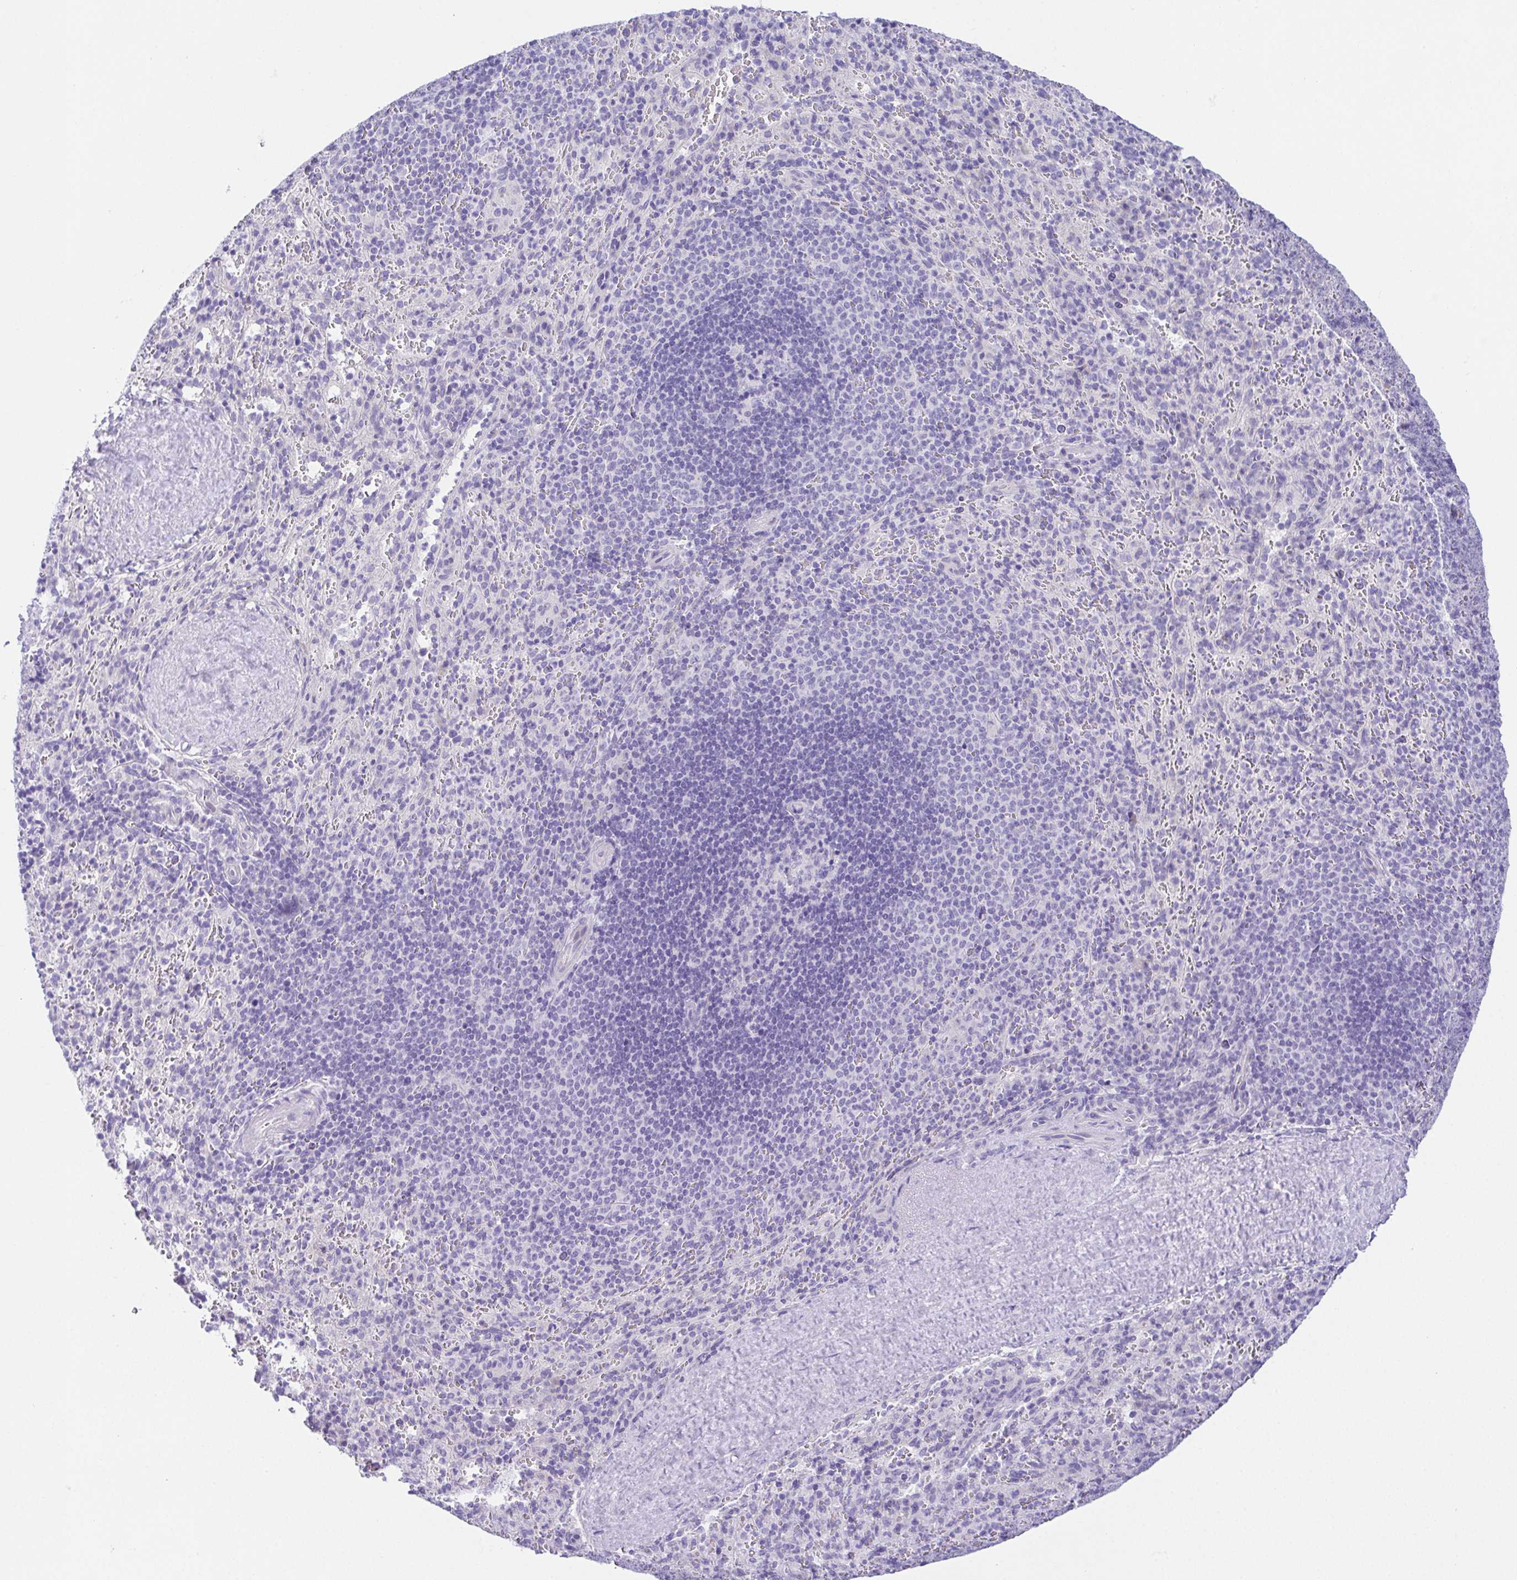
{"staining": {"intensity": "negative", "quantity": "none", "location": "none"}, "tissue": "spleen", "cell_type": "Cells in red pulp", "image_type": "normal", "snomed": [{"axis": "morphology", "description": "Normal tissue, NOS"}, {"axis": "topography", "description": "Spleen"}], "caption": "Cells in red pulp show no significant protein positivity in normal spleen. The staining is performed using DAB (3,3'-diaminobenzidine) brown chromogen with nuclei counter-stained in using hematoxylin.", "gene": "LUZP4", "patient": {"sex": "male", "age": 57}}